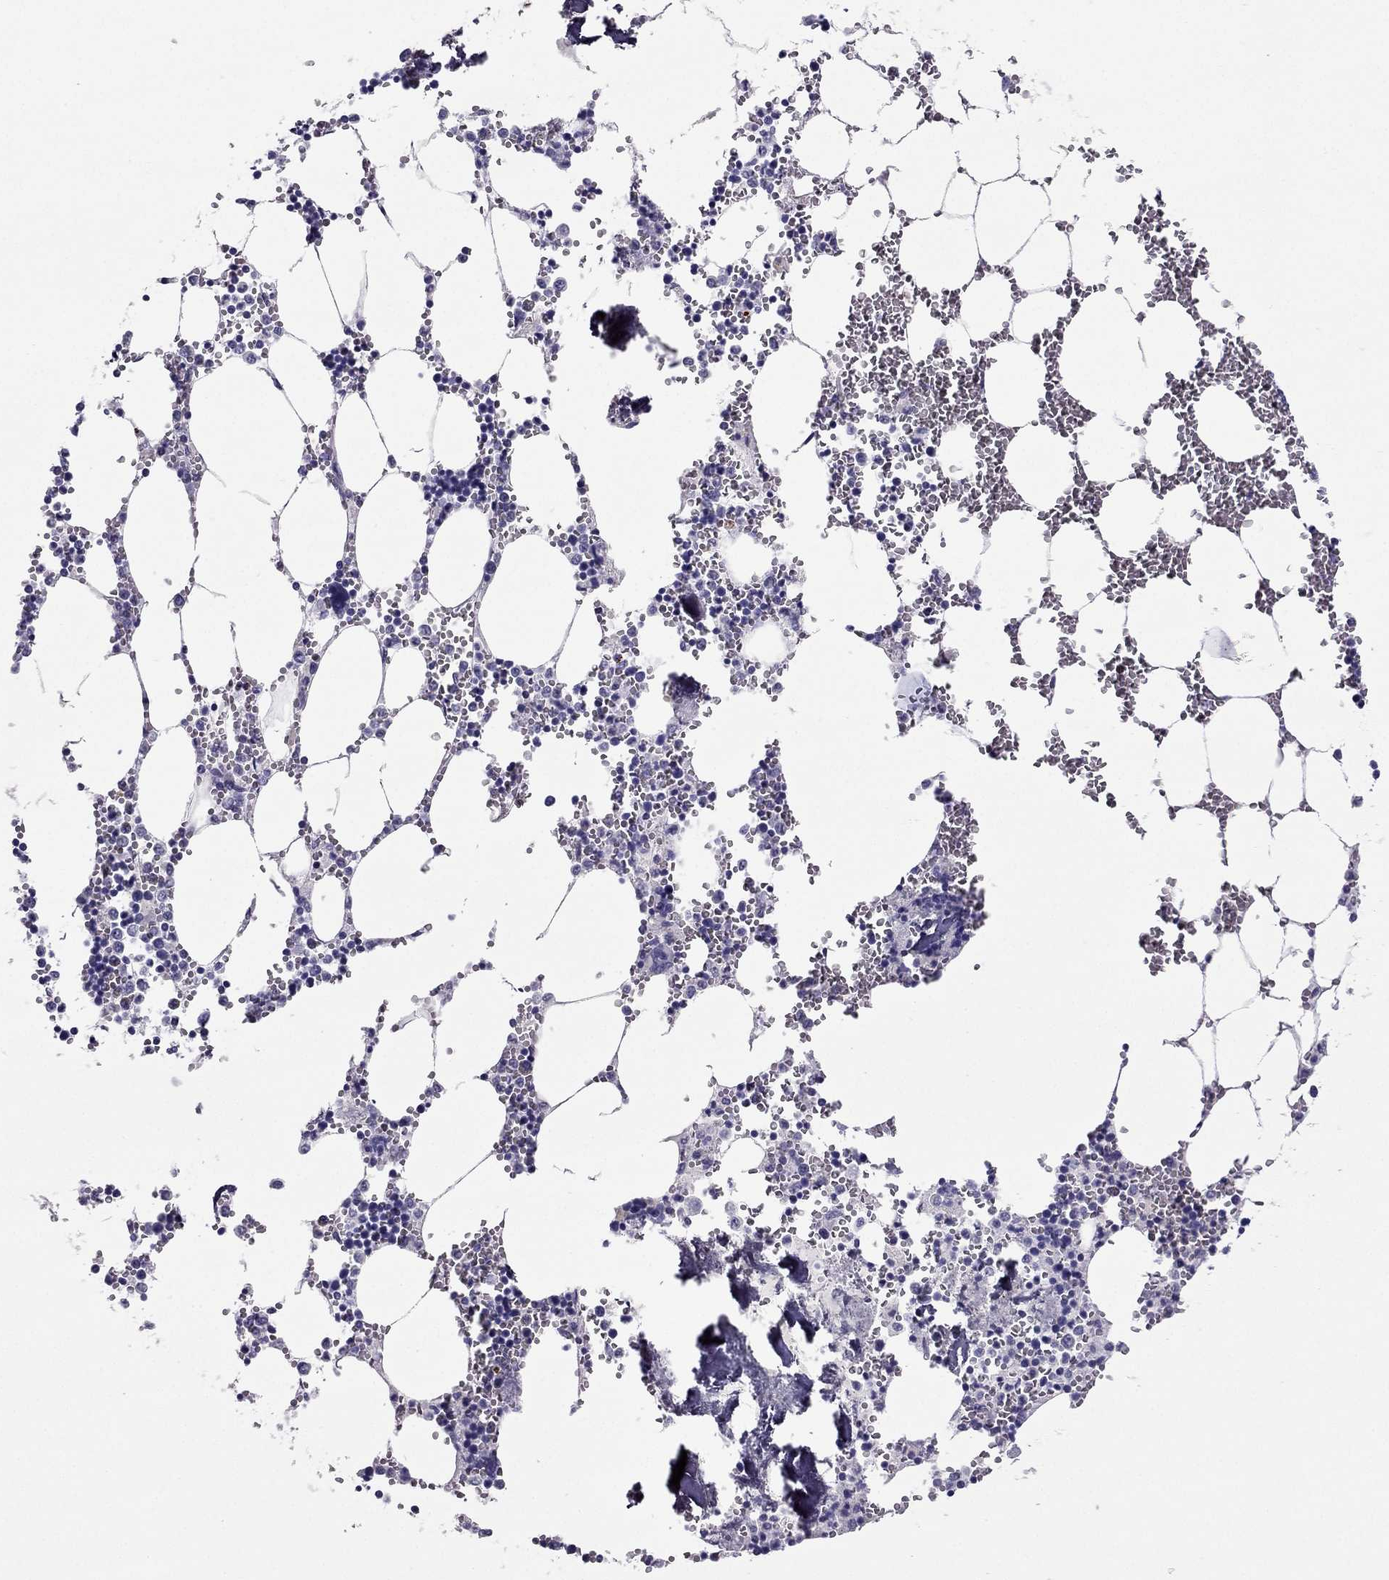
{"staining": {"intensity": "negative", "quantity": "none", "location": "none"}, "tissue": "bone marrow", "cell_type": "Hematopoietic cells", "image_type": "normal", "snomed": [{"axis": "morphology", "description": "Normal tissue, NOS"}, {"axis": "topography", "description": "Bone marrow"}], "caption": "Micrograph shows no significant protein expression in hematopoietic cells of unremarkable bone marrow. (DAB (3,3'-diaminobenzidine) immunohistochemistry, high magnification).", "gene": "PDE6A", "patient": {"sex": "male", "age": 54}}